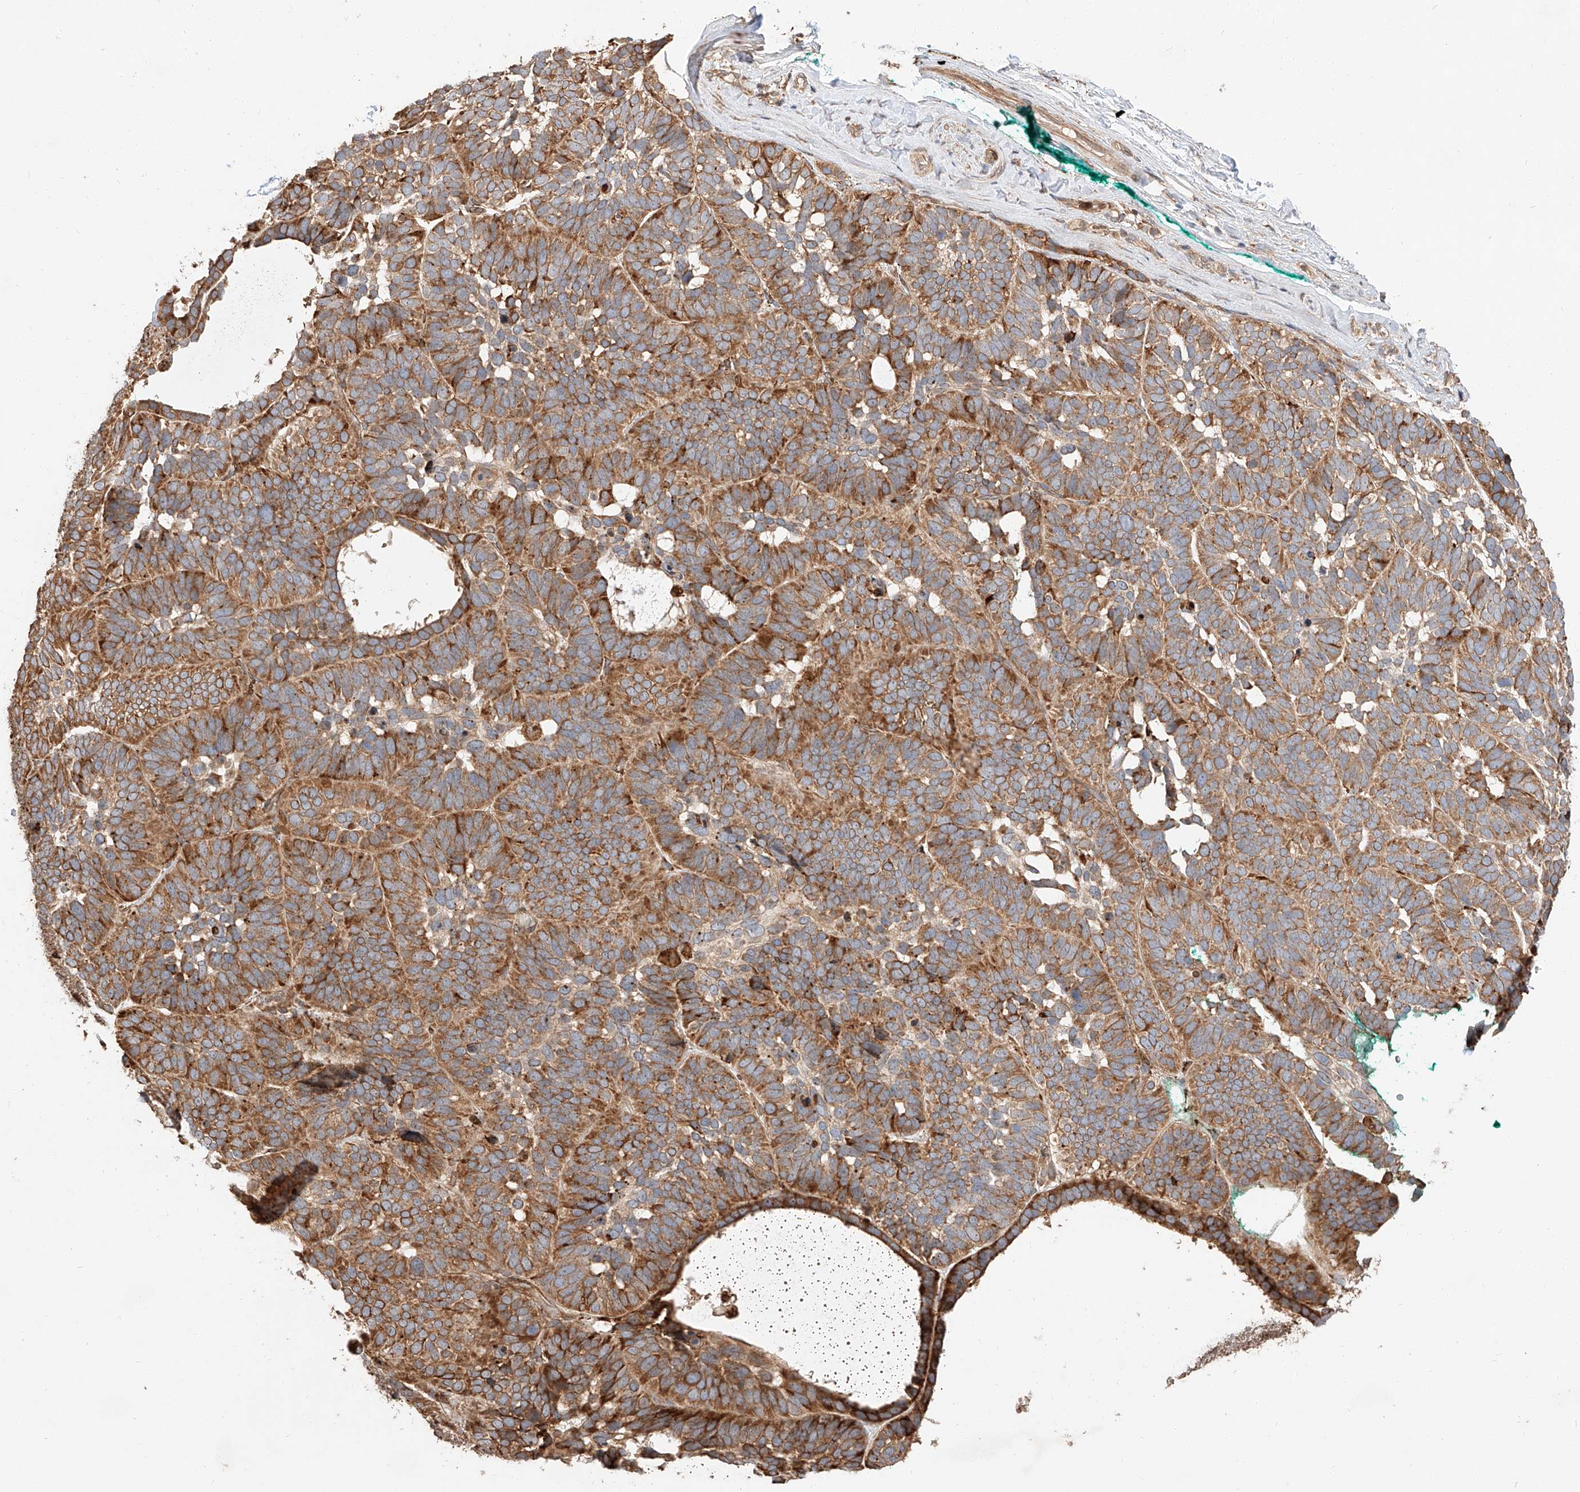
{"staining": {"intensity": "moderate", "quantity": ">75%", "location": "cytoplasmic/membranous"}, "tissue": "skin cancer", "cell_type": "Tumor cells", "image_type": "cancer", "snomed": [{"axis": "morphology", "description": "Basal cell carcinoma"}, {"axis": "topography", "description": "Skin"}], "caption": "Skin cancer (basal cell carcinoma) was stained to show a protein in brown. There is medium levels of moderate cytoplasmic/membranous staining in about >75% of tumor cells.", "gene": "ZNF84", "patient": {"sex": "male", "age": 62}}